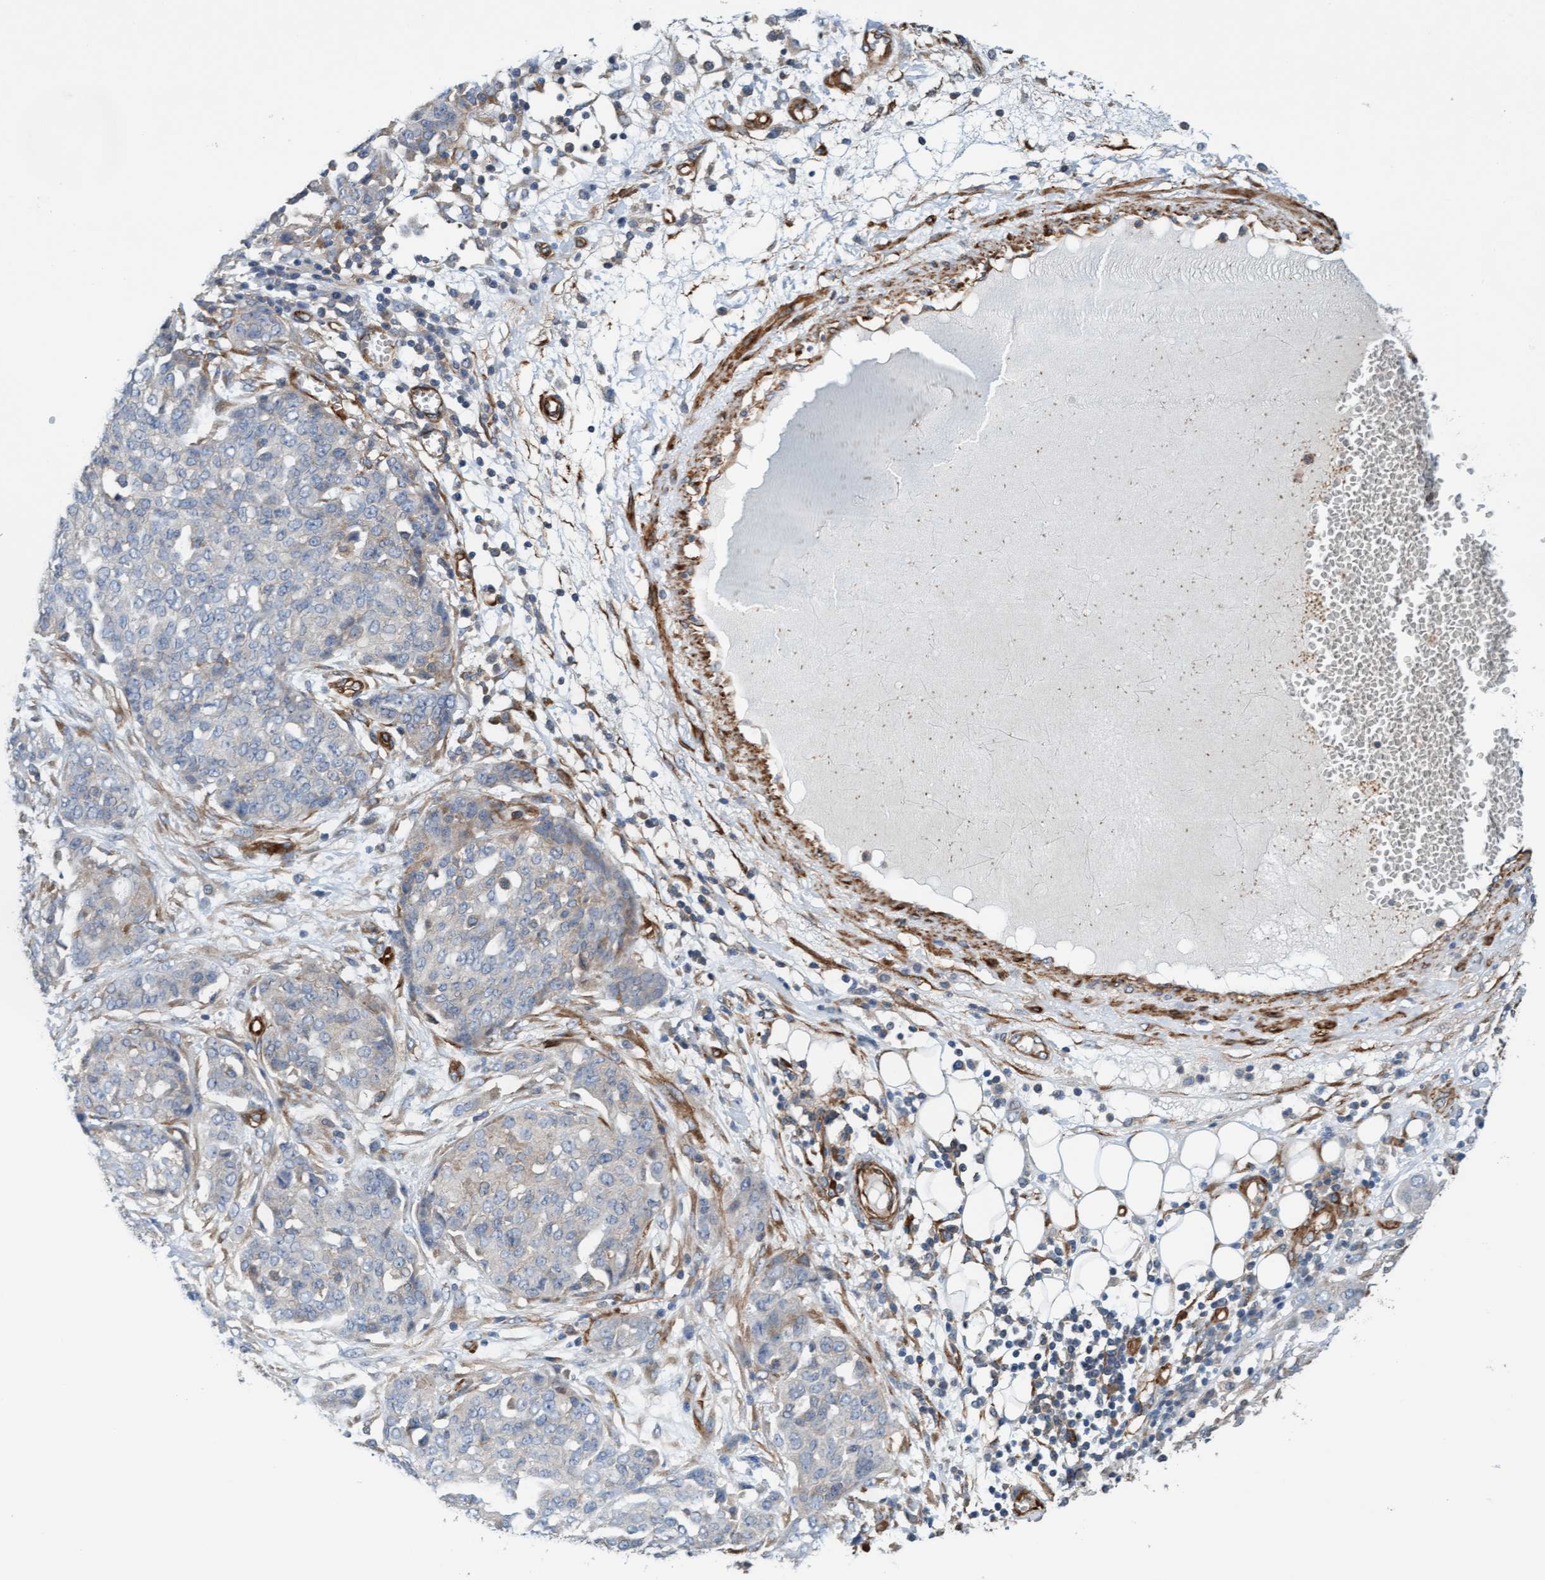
{"staining": {"intensity": "negative", "quantity": "none", "location": "none"}, "tissue": "ovarian cancer", "cell_type": "Tumor cells", "image_type": "cancer", "snomed": [{"axis": "morphology", "description": "Cystadenocarcinoma, serous, NOS"}, {"axis": "topography", "description": "Soft tissue"}, {"axis": "topography", "description": "Ovary"}], "caption": "A high-resolution photomicrograph shows immunohistochemistry staining of ovarian cancer (serous cystadenocarcinoma), which demonstrates no significant positivity in tumor cells. (Immunohistochemistry, brightfield microscopy, high magnification).", "gene": "FMNL3", "patient": {"sex": "female", "age": 57}}